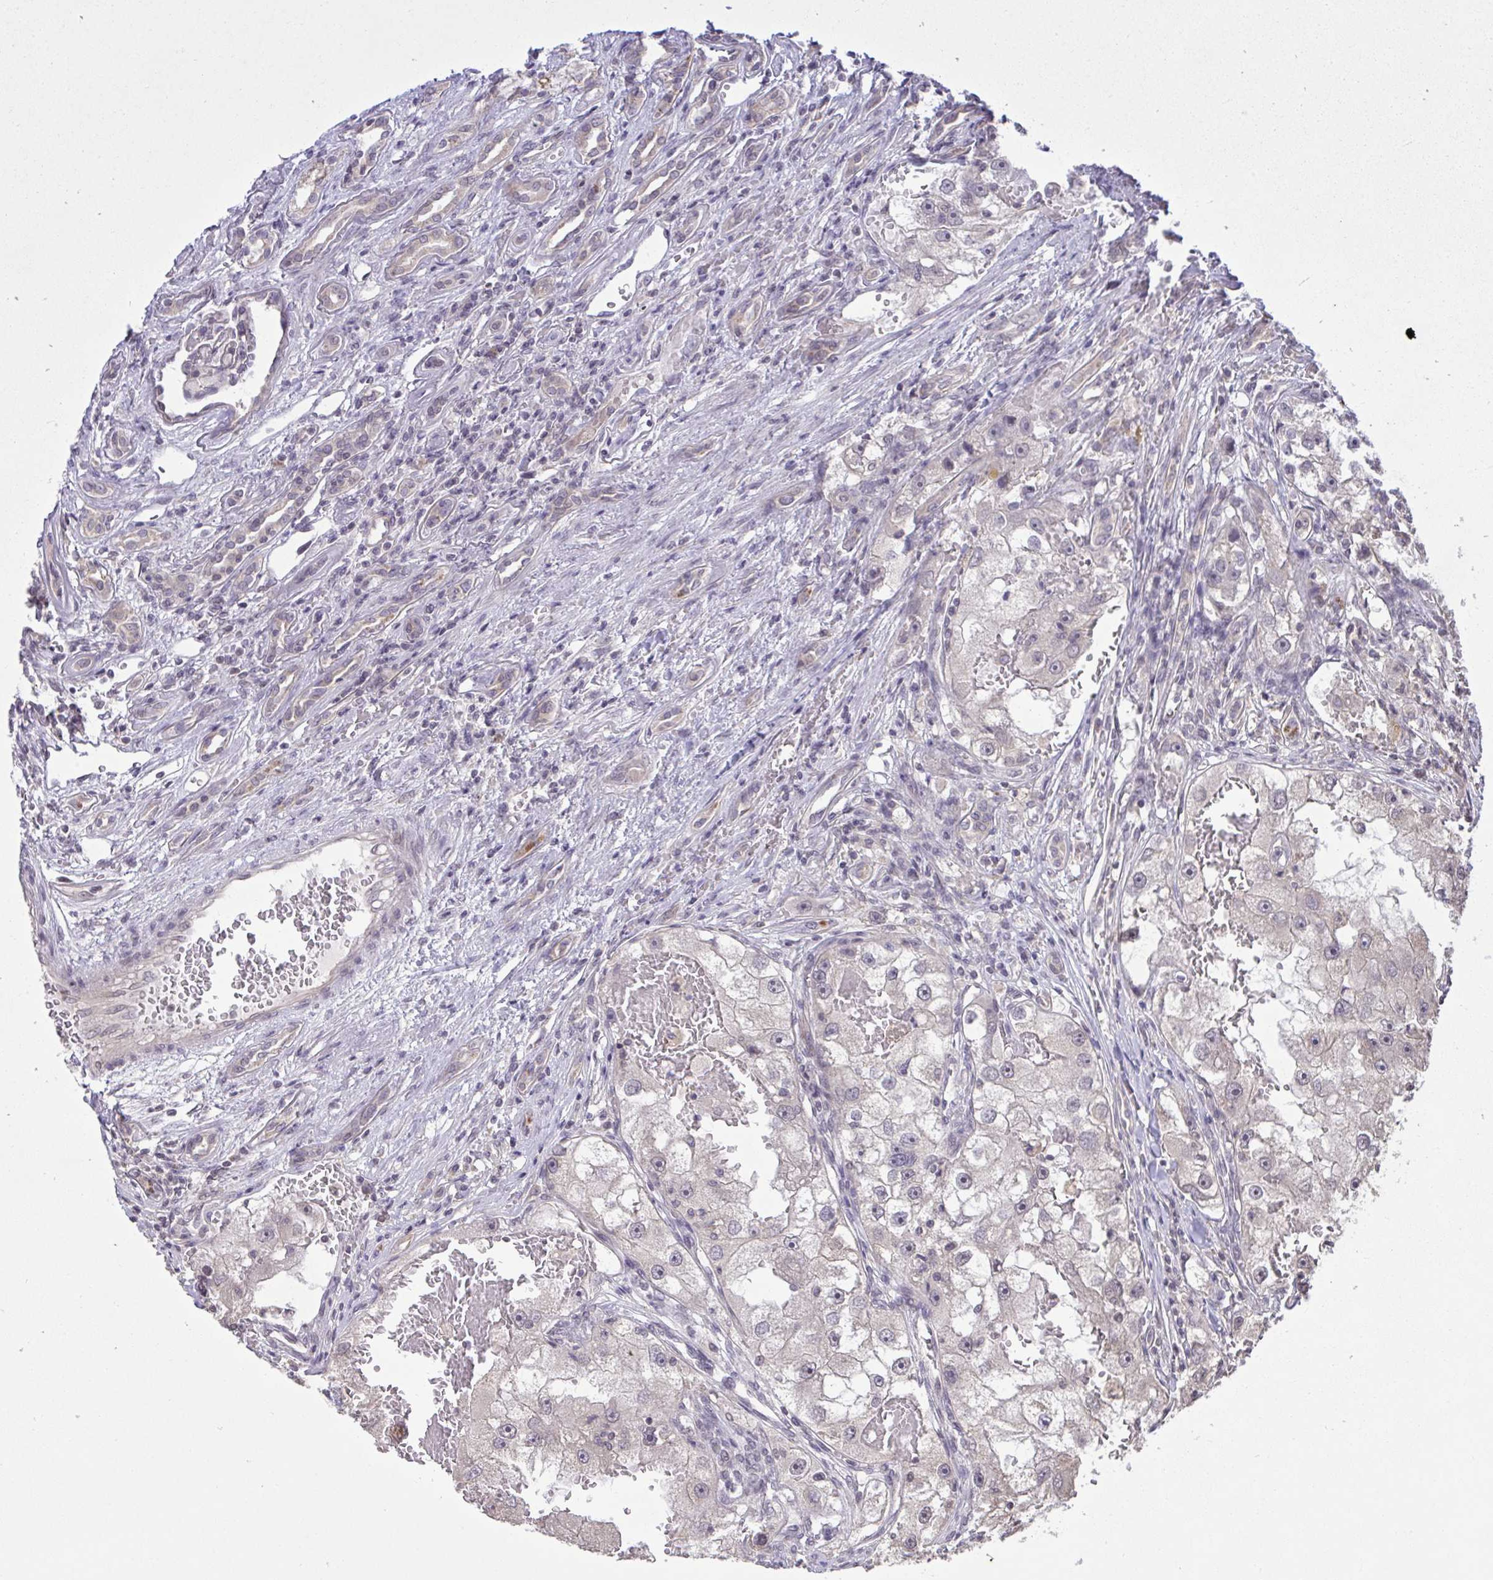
{"staining": {"intensity": "negative", "quantity": "none", "location": "none"}, "tissue": "renal cancer", "cell_type": "Tumor cells", "image_type": "cancer", "snomed": [{"axis": "morphology", "description": "Adenocarcinoma, NOS"}, {"axis": "topography", "description": "Kidney"}], "caption": "Immunohistochemistry photomicrograph of neoplastic tissue: human renal cancer (adenocarcinoma) stained with DAB (3,3'-diaminobenzidine) demonstrates no significant protein staining in tumor cells.", "gene": "CYP20A1", "patient": {"sex": "male", "age": 63}}